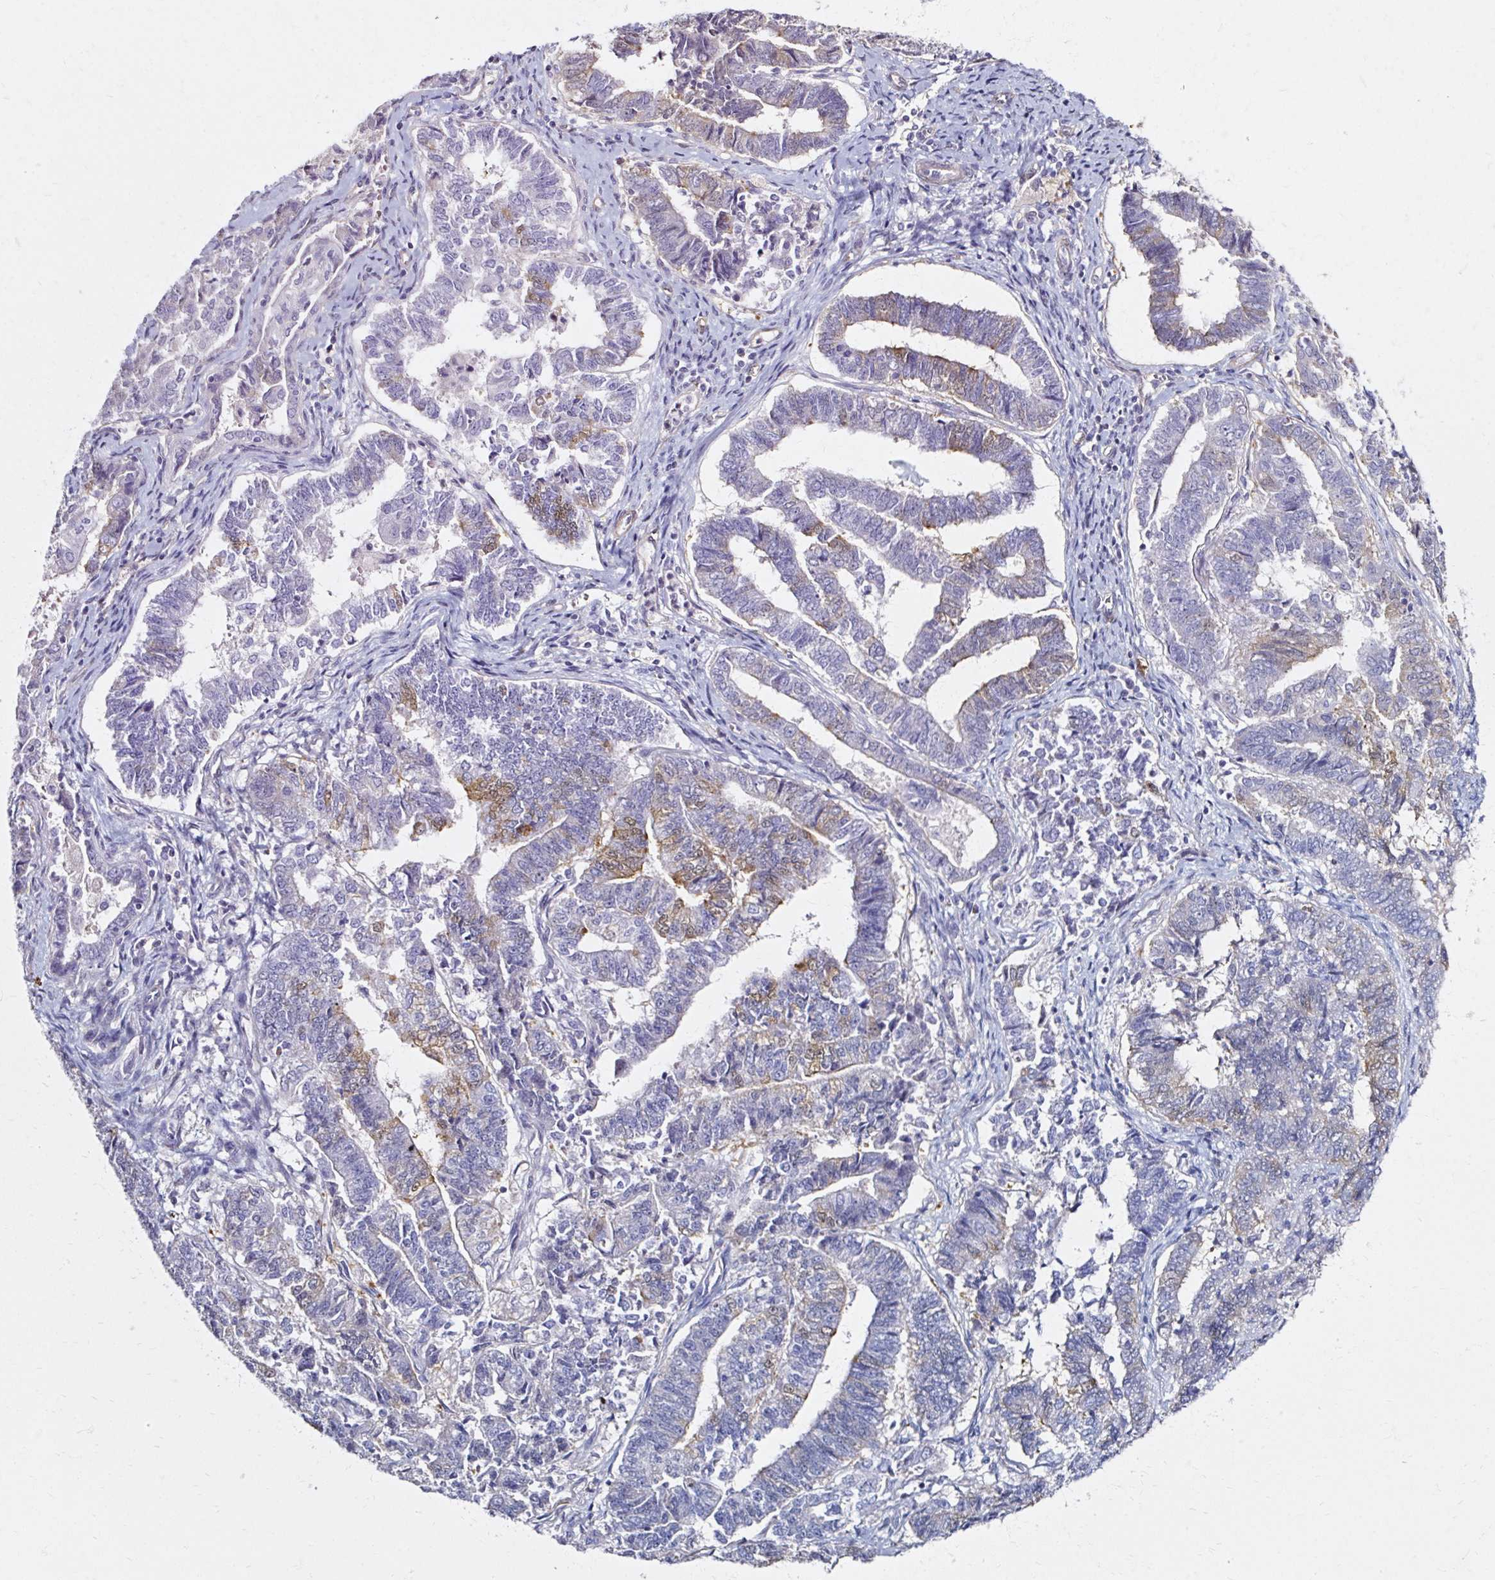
{"staining": {"intensity": "moderate", "quantity": "<25%", "location": "cytoplasmic/membranous"}, "tissue": "endometrial cancer", "cell_type": "Tumor cells", "image_type": "cancer", "snomed": [{"axis": "morphology", "description": "Adenocarcinoma, NOS"}, {"axis": "topography", "description": "Endometrium"}], "caption": "Immunohistochemical staining of endometrial cancer demonstrates low levels of moderate cytoplasmic/membranous expression in about <25% of tumor cells.", "gene": "CNN3", "patient": {"sex": "female", "age": 72}}